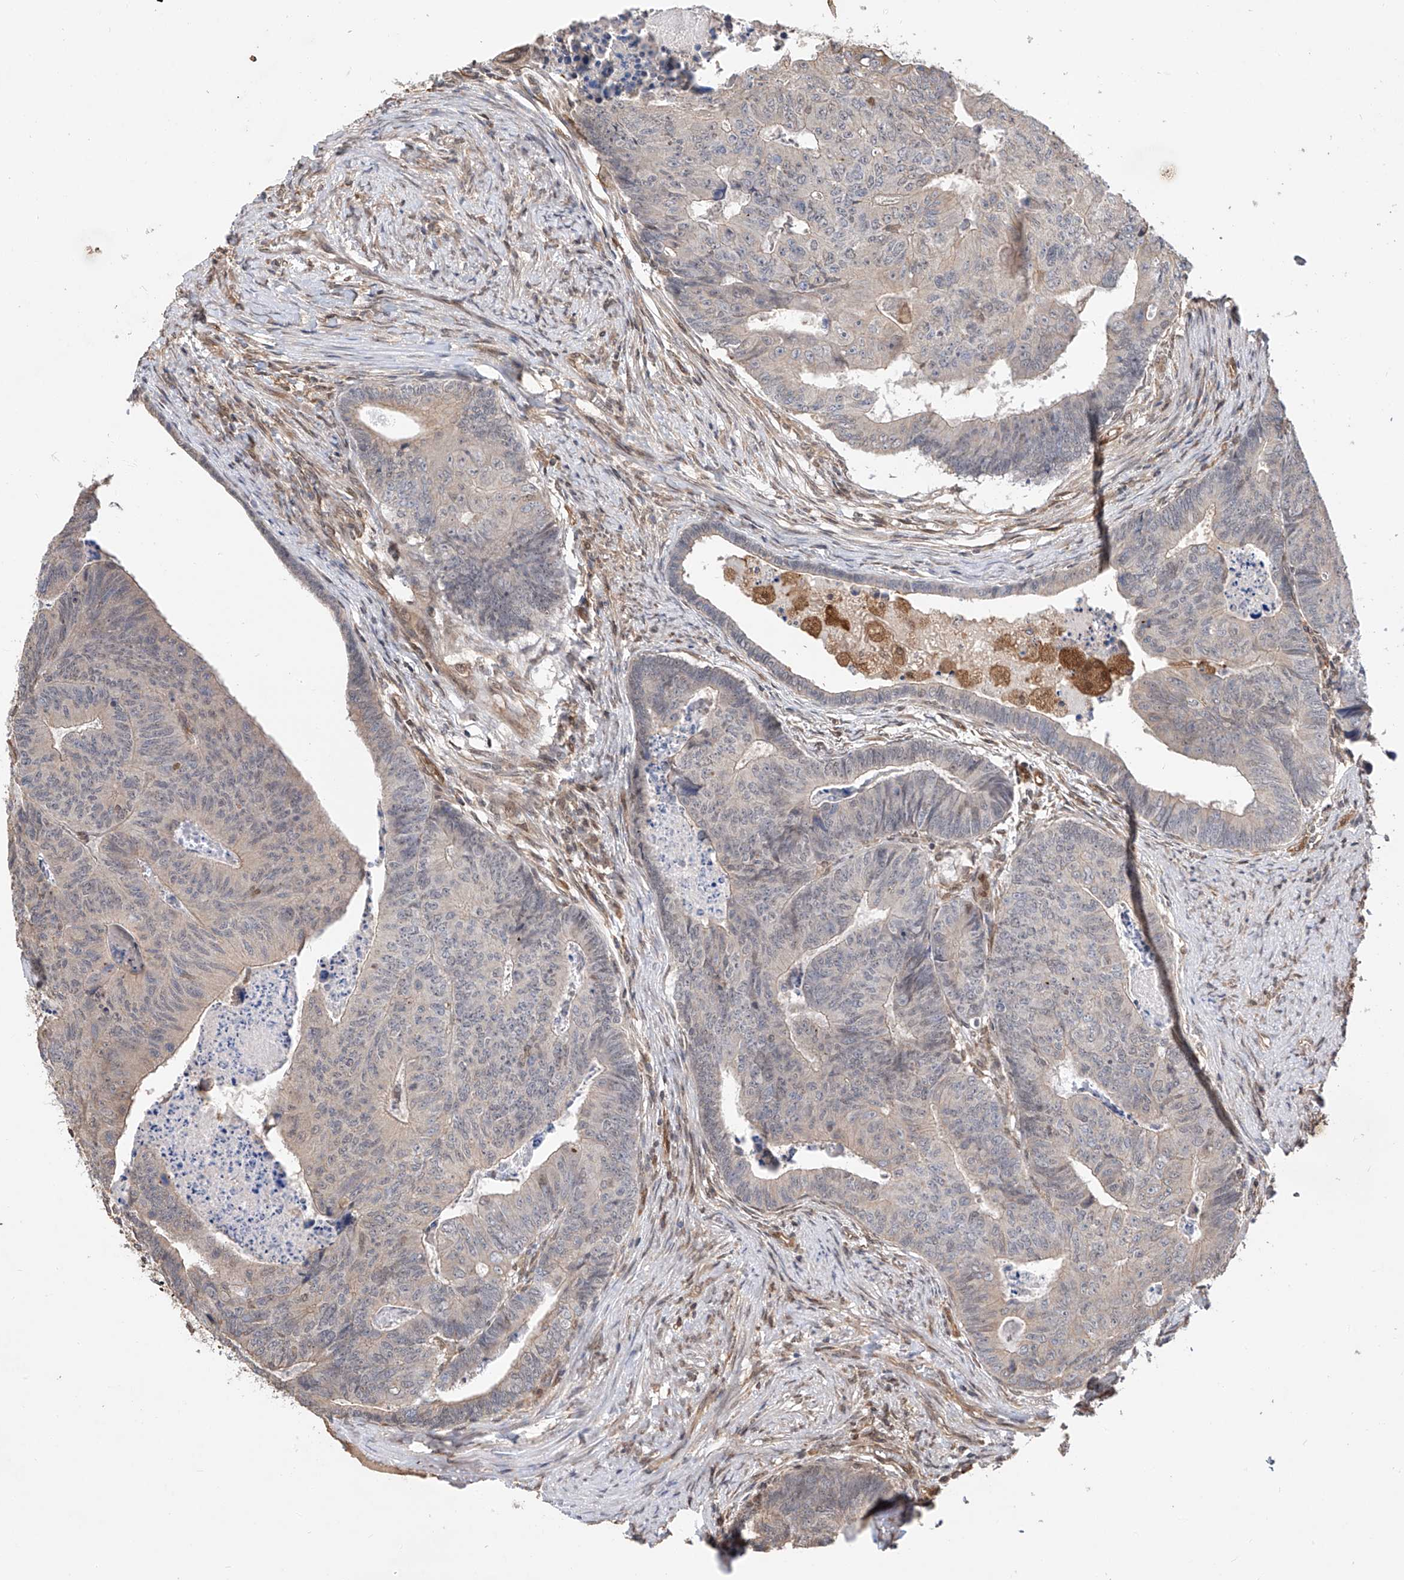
{"staining": {"intensity": "negative", "quantity": "none", "location": "none"}, "tissue": "colorectal cancer", "cell_type": "Tumor cells", "image_type": "cancer", "snomed": [{"axis": "morphology", "description": "Adenocarcinoma, NOS"}, {"axis": "topography", "description": "Colon"}], "caption": "The photomicrograph displays no significant staining in tumor cells of colorectal cancer.", "gene": "RILPL2", "patient": {"sex": "female", "age": 67}}